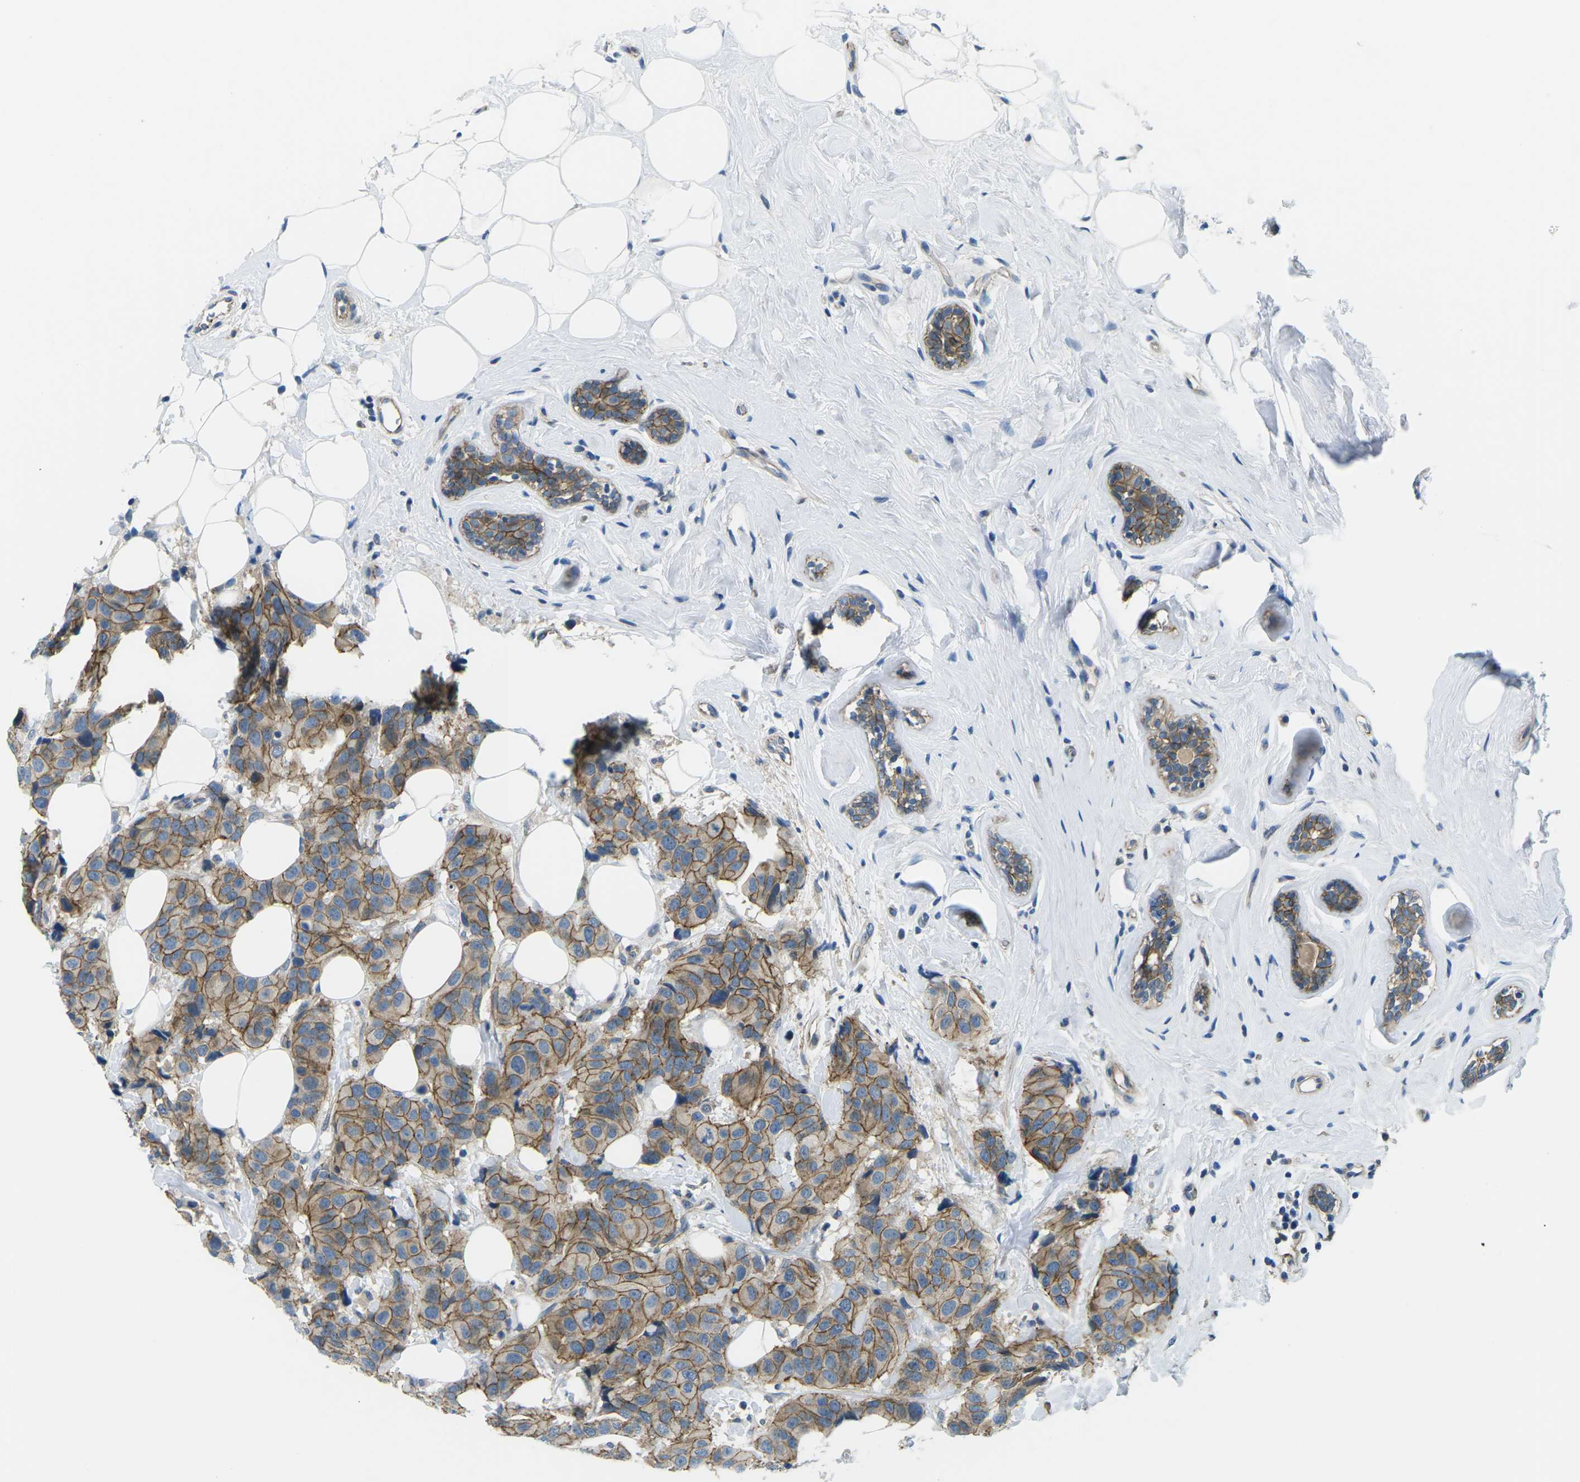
{"staining": {"intensity": "moderate", "quantity": ">75%", "location": "cytoplasmic/membranous"}, "tissue": "breast cancer", "cell_type": "Tumor cells", "image_type": "cancer", "snomed": [{"axis": "morphology", "description": "Normal tissue, NOS"}, {"axis": "morphology", "description": "Duct carcinoma"}, {"axis": "topography", "description": "Breast"}], "caption": "Immunohistochemistry (IHC) photomicrograph of neoplastic tissue: human breast cancer stained using immunohistochemistry reveals medium levels of moderate protein expression localized specifically in the cytoplasmic/membranous of tumor cells, appearing as a cytoplasmic/membranous brown color.", "gene": "CTNND1", "patient": {"sex": "female", "age": 39}}